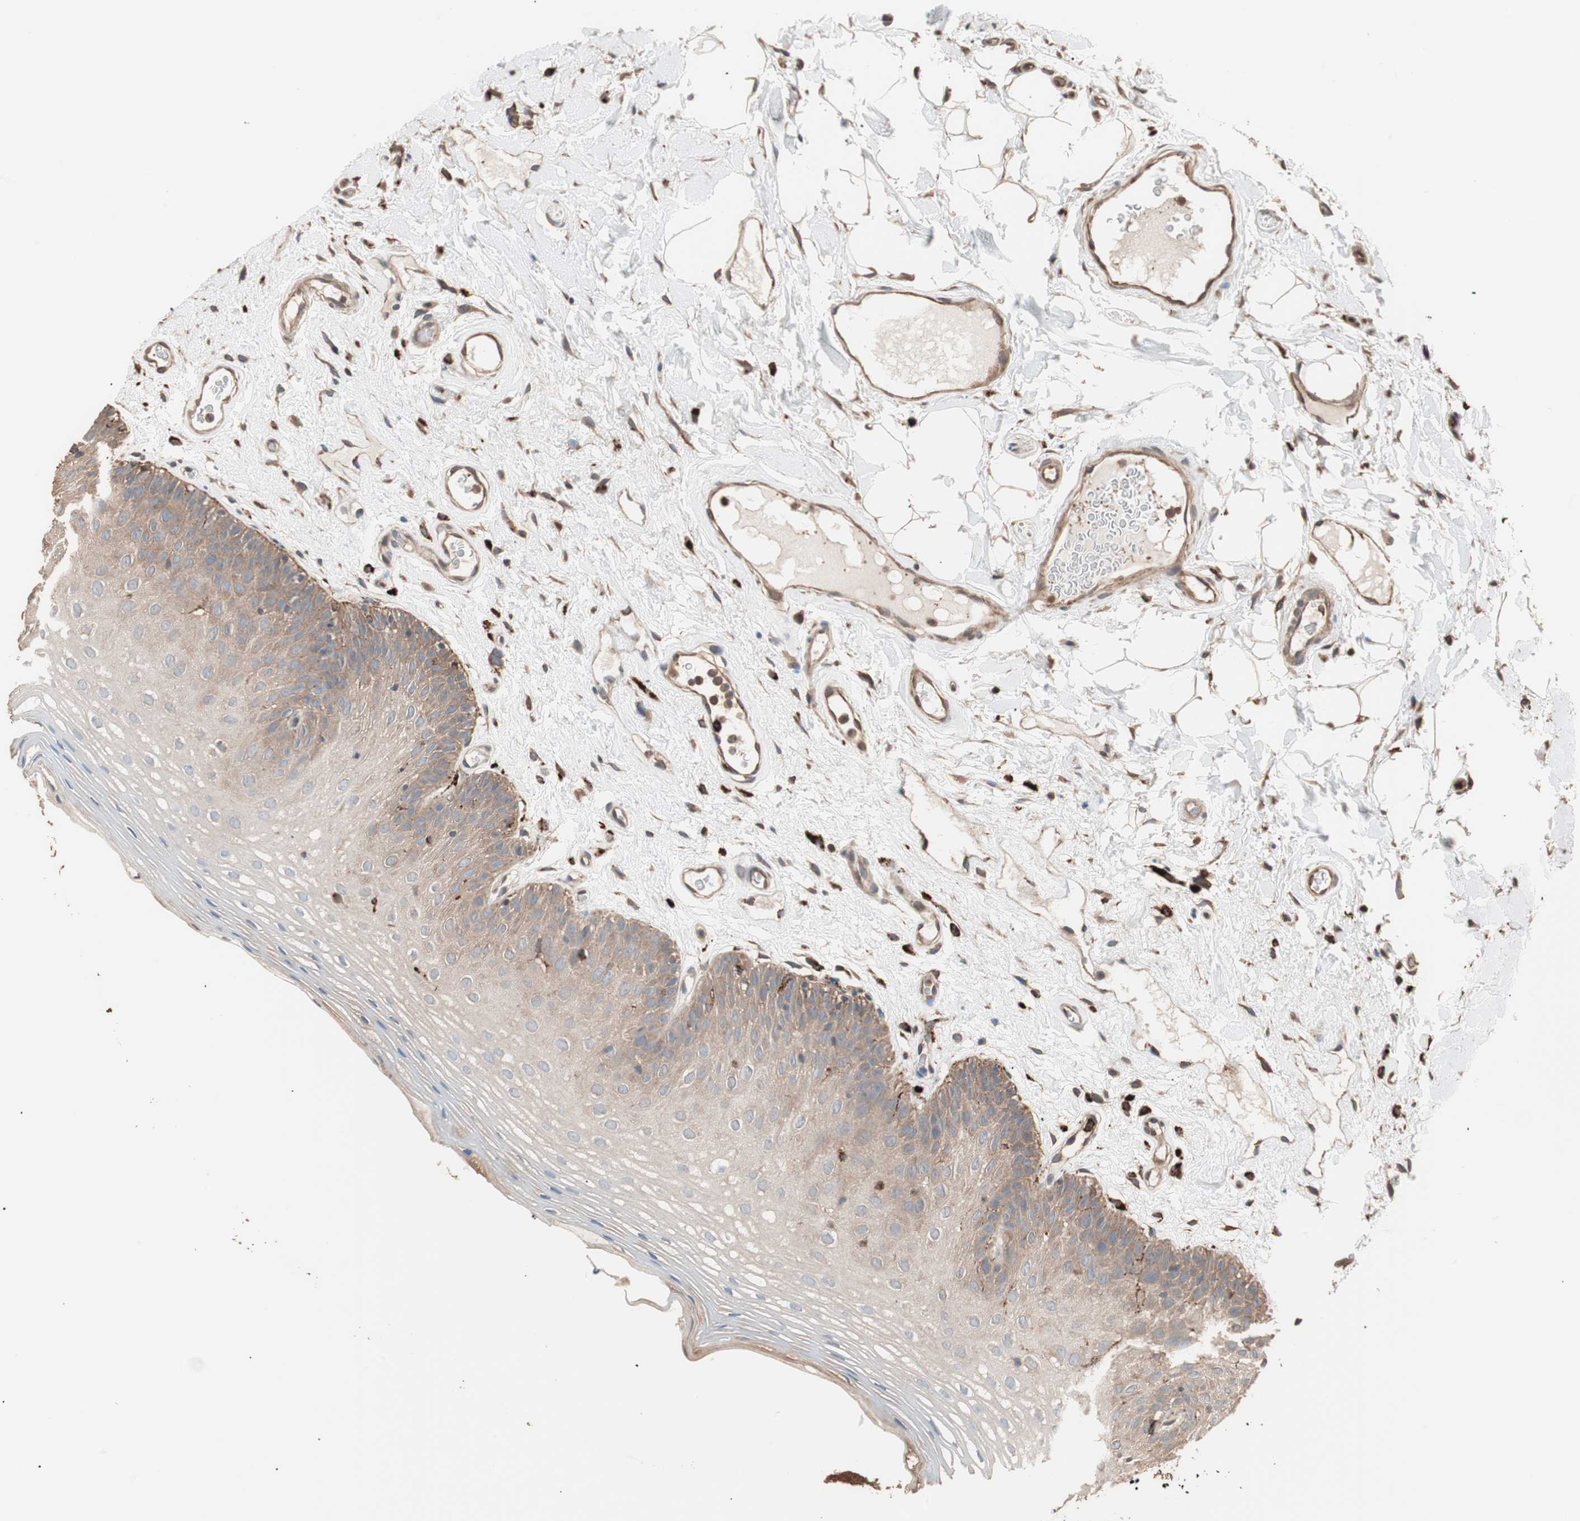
{"staining": {"intensity": "moderate", "quantity": "25%-75%", "location": "cytoplasmic/membranous"}, "tissue": "oral mucosa", "cell_type": "Squamous epithelial cells", "image_type": "normal", "snomed": [{"axis": "morphology", "description": "Normal tissue, NOS"}, {"axis": "morphology", "description": "Squamous cell carcinoma, NOS"}, {"axis": "topography", "description": "Skeletal muscle"}, {"axis": "topography", "description": "Oral tissue"}], "caption": "Protein positivity by immunohistochemistry reveals moderate cytoplasmic/membranous positivity in about 25%-75% of squamous epithelial cells in unremarkable oral mucosa.", "gene": "CCT3", "patient": {"sex": "male", "age": 71}}